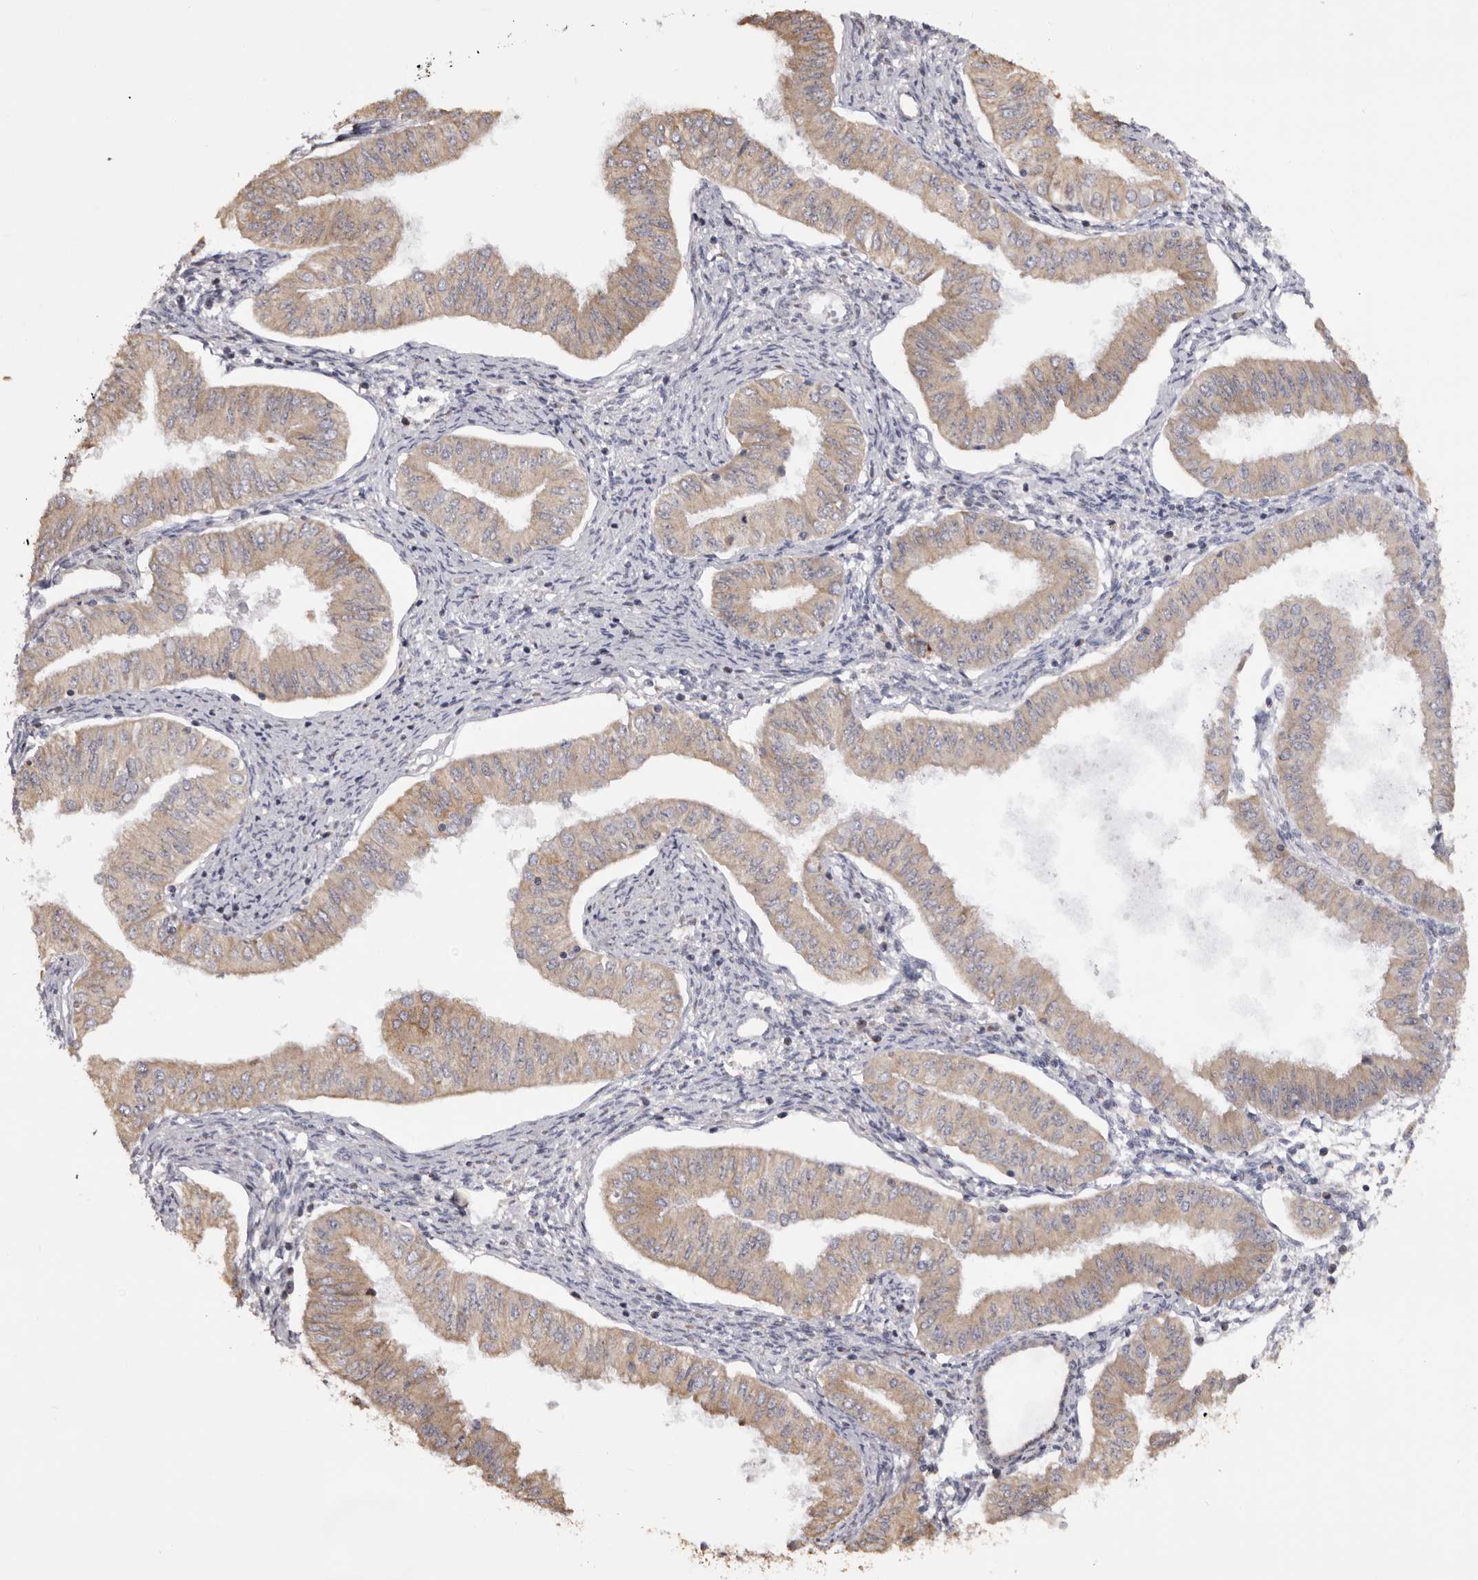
{"staining": {"intensity": "moderate", "quantity": ">75%", "location": "cytoplasmic/membranous"}, "tissue": "endometrial cancer", "cell_type": "Tumor cells", "image_type": "cancer", "snomed": [{"axis": "morphology", "description": "Normal tissue, NOS"}, {"axis": "morphology", "description": "Adenocarcinoma, NOS"}, {"axis": "topography", "description": "Endometrium"}], "caption": "Approximately >75% of tumor cells in human endometrial cancer show moderate cytoplasmic/membranous protein staining as visualized by brown immunohistochemical staining.", "gene": "PIGX", "patient": {"sex": "female", "age": 53}}